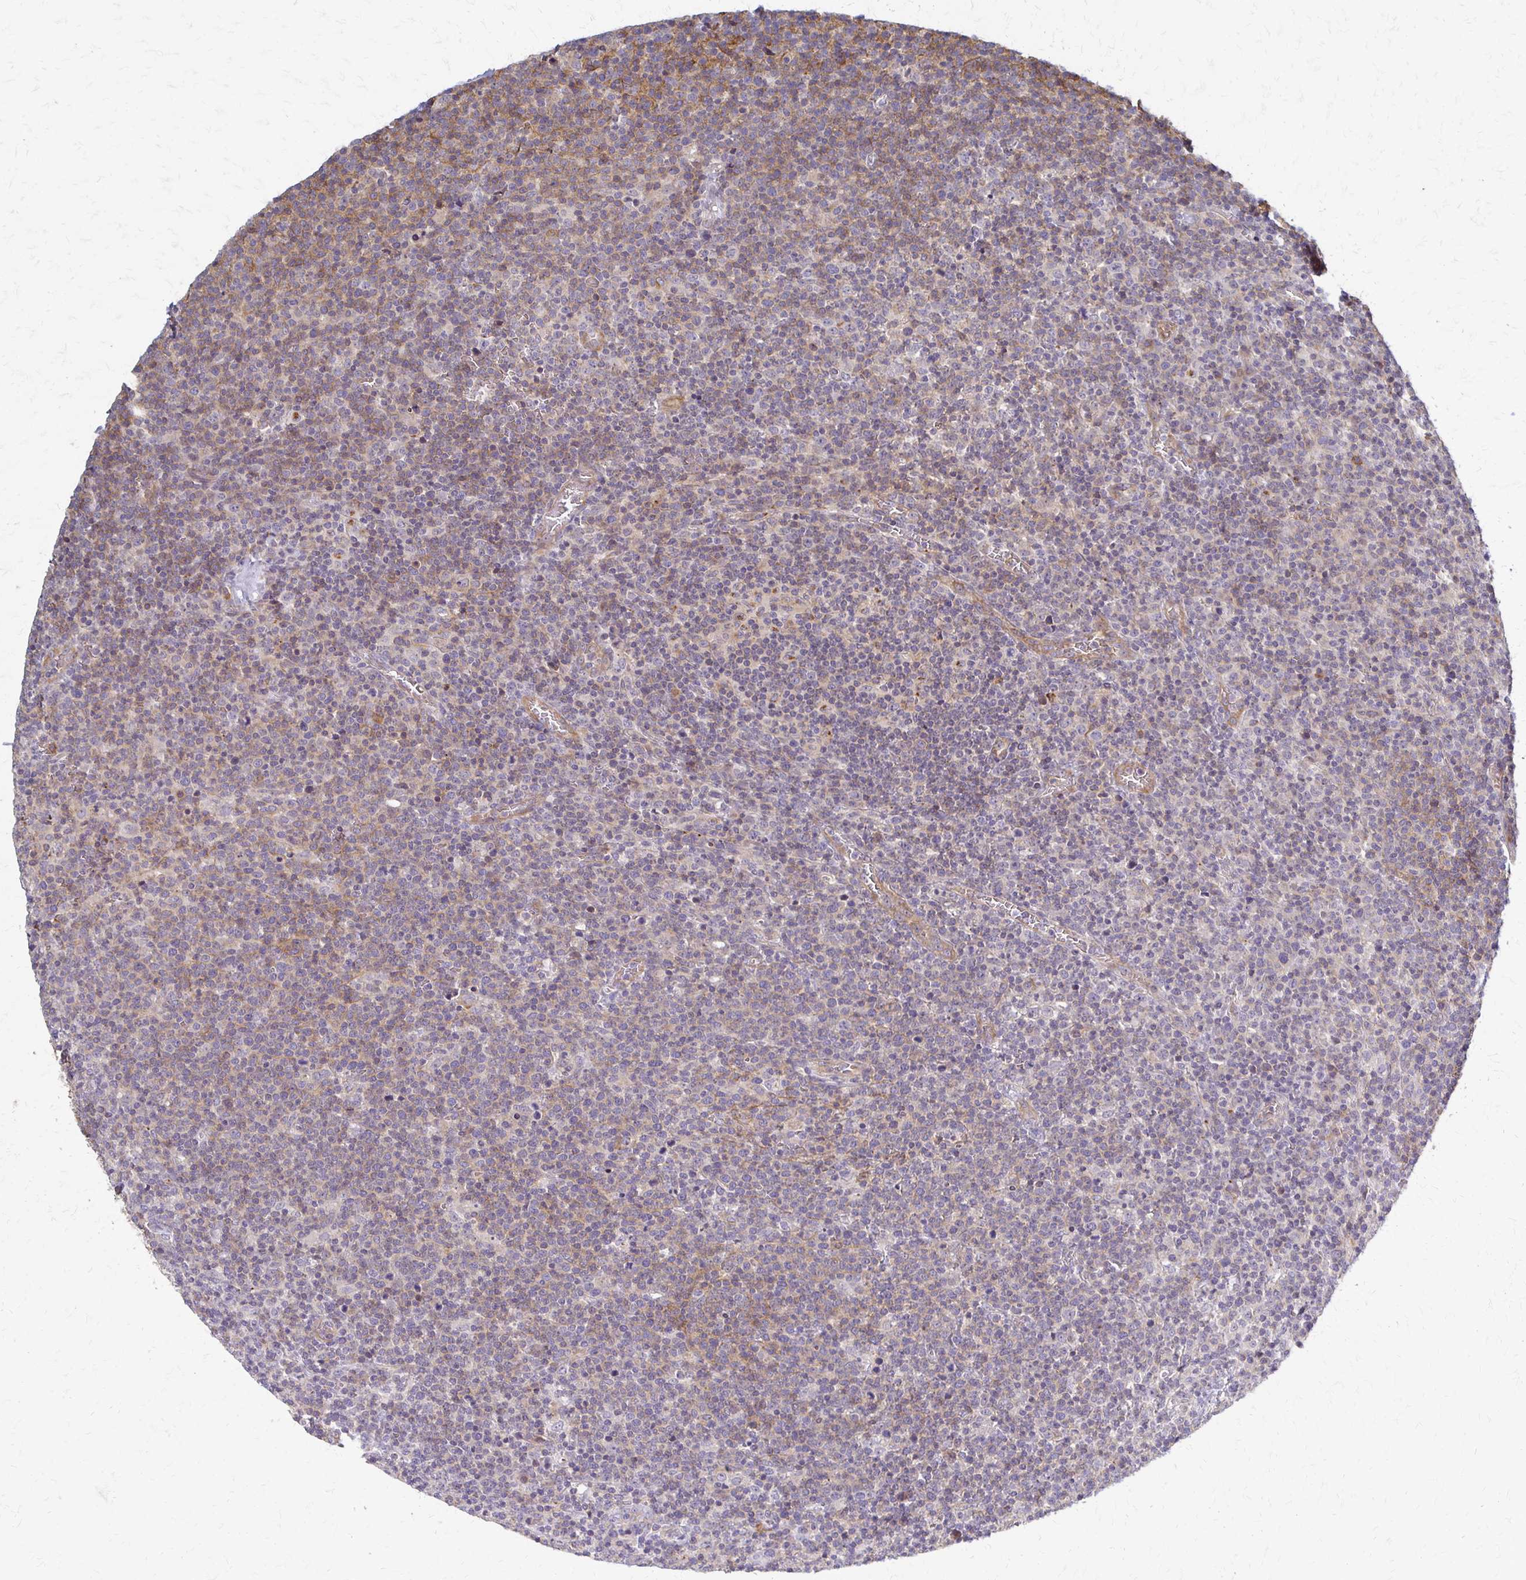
{"staining": {"intensity": "weak", "quantity": "25%-75%", "location": "cytoplasmic/membranous"}, "tissue": "lymphoma", "cell_type": "Tumor cells", "image_type": "cancer", "snomed": [{"axis": "morphology", "description": "Malignant lymphoma, non-Hodgkin's type, High grade"}, {"axis": "topography", "description": "Lymph node"}], "caption": "Malignant lymphoma, non-Hodgkin's type (high-grade) stained with DAB (3,3'-diaminobenzidine) immunohistochemistry shows low levels of weak cytoplasmic/membranous positivity in approximately 25%-75% of tumor cells.", "gene": "SLC9A9", "patient": {"sex": "male", "age": 61}}